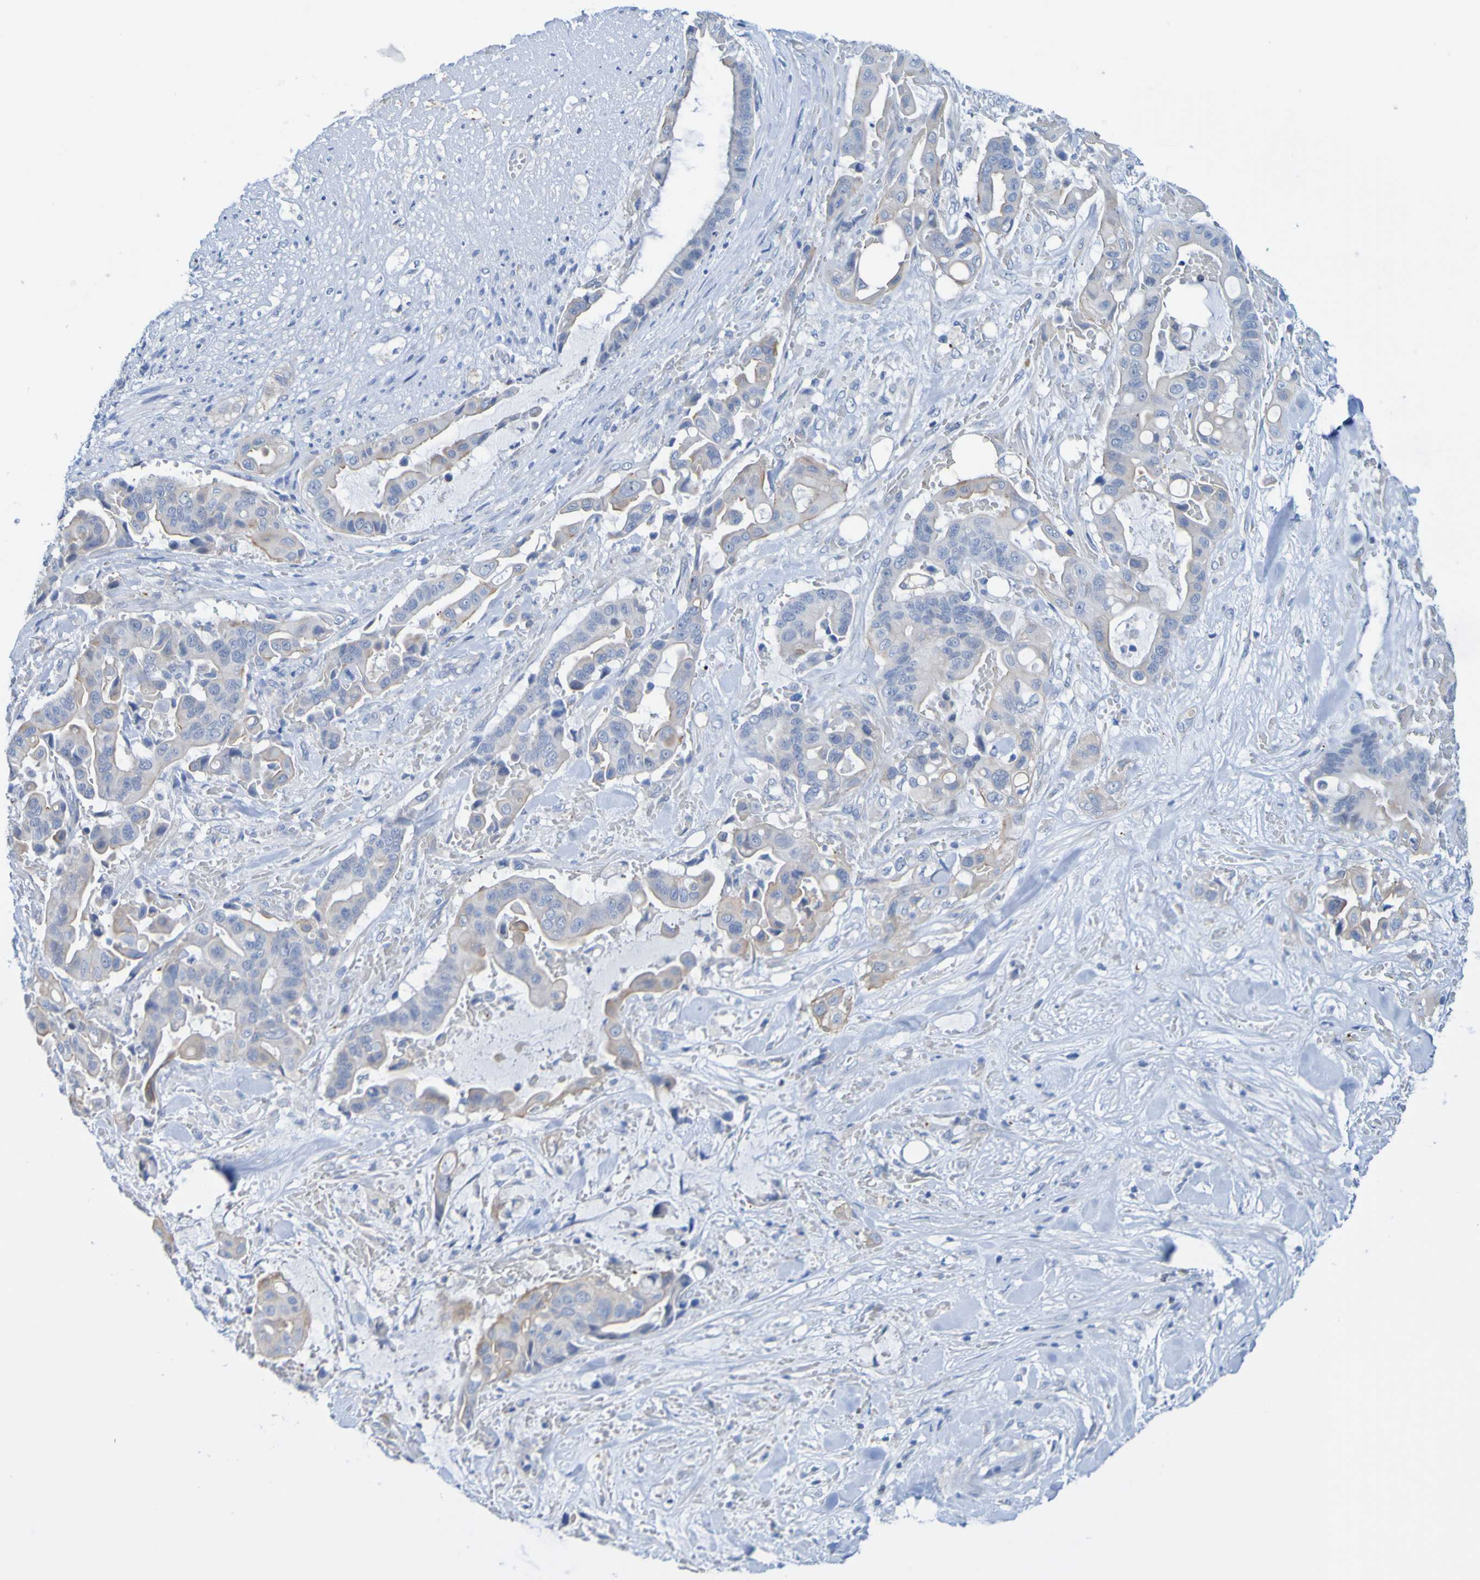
{"staining": {"intensity": "weak", "quantity": "25%-75%", "location": "cytoplasmic/membranous"}, "tissue": "liver cancer", "cell_type": "Tumor cells", "image_type": "cancer", "snomed": [{"axis": "morphology", "description": "Cholangiocarcinoma"}, {"axis": "topography", "description": "Liver"}], "caption": "Liver cholangiocarcinoma tissue exhibits weak cytoplasmic/membranous expression in about 25%-75% of tumor cells, visualized by immunohistochemistry.", "gene": "ACMSD", "patient": {"sex": "female", "age": 61}}